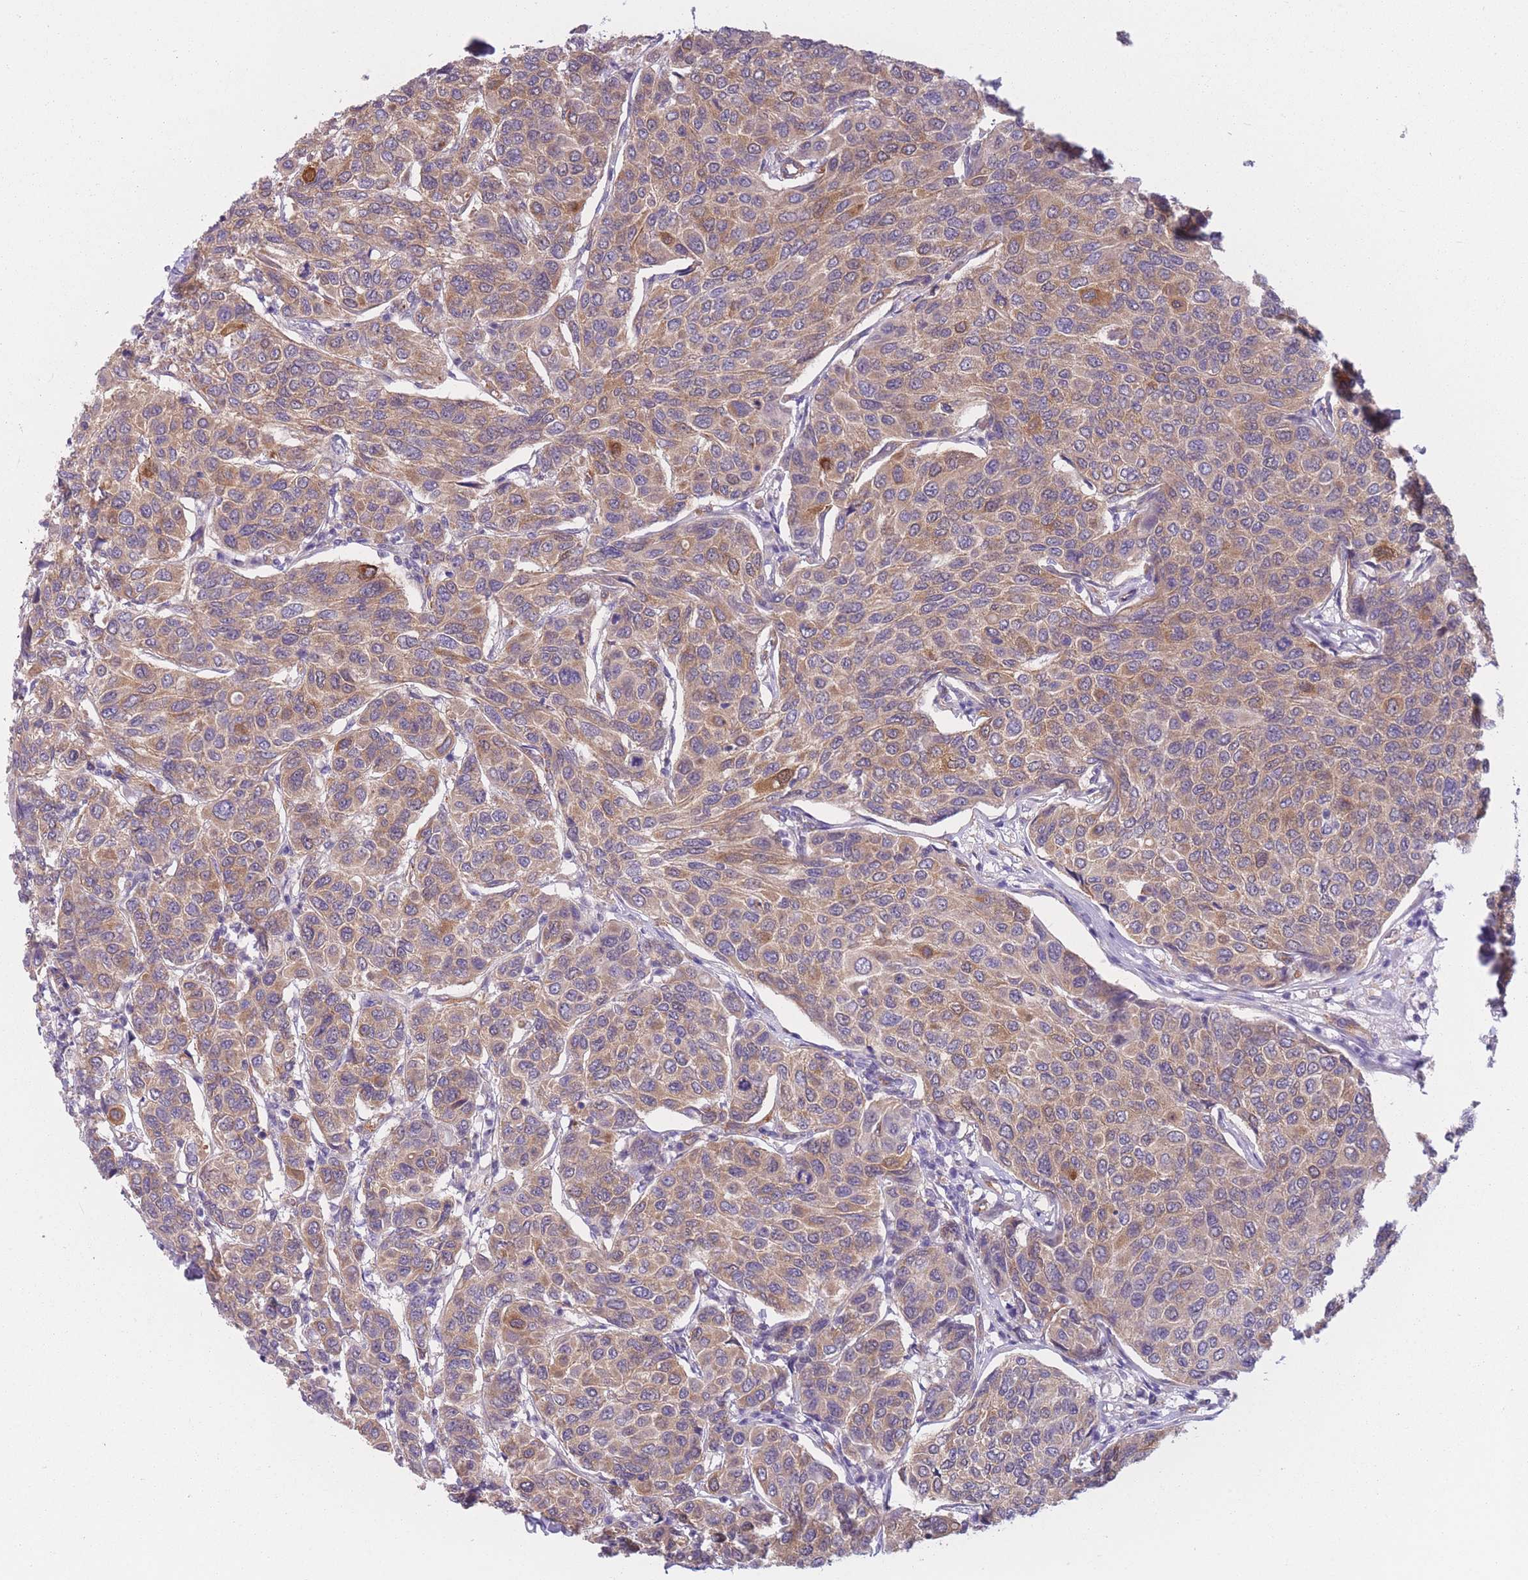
{"staining": {"intensity": "moderate", "quantity": ">75%", "location": "cytoplasmic/membranous"}, "tissue": "breast cancer", "cell_type": "Tumor cells", "image_type": "cancer", "snomed": [{"axis": "morphology", "description": "Duct carcinoma"}, {"axis": "topography", "description": "Breast"}], "caption": "About >75% of tumor cells in human breast cancer exhibit moderate cytoplasmic/membranous protein staining as visualized by brown immunohistochemical staining.", "gene": "SERPINB3", "patient": {"sex": "female", "age": 55}}